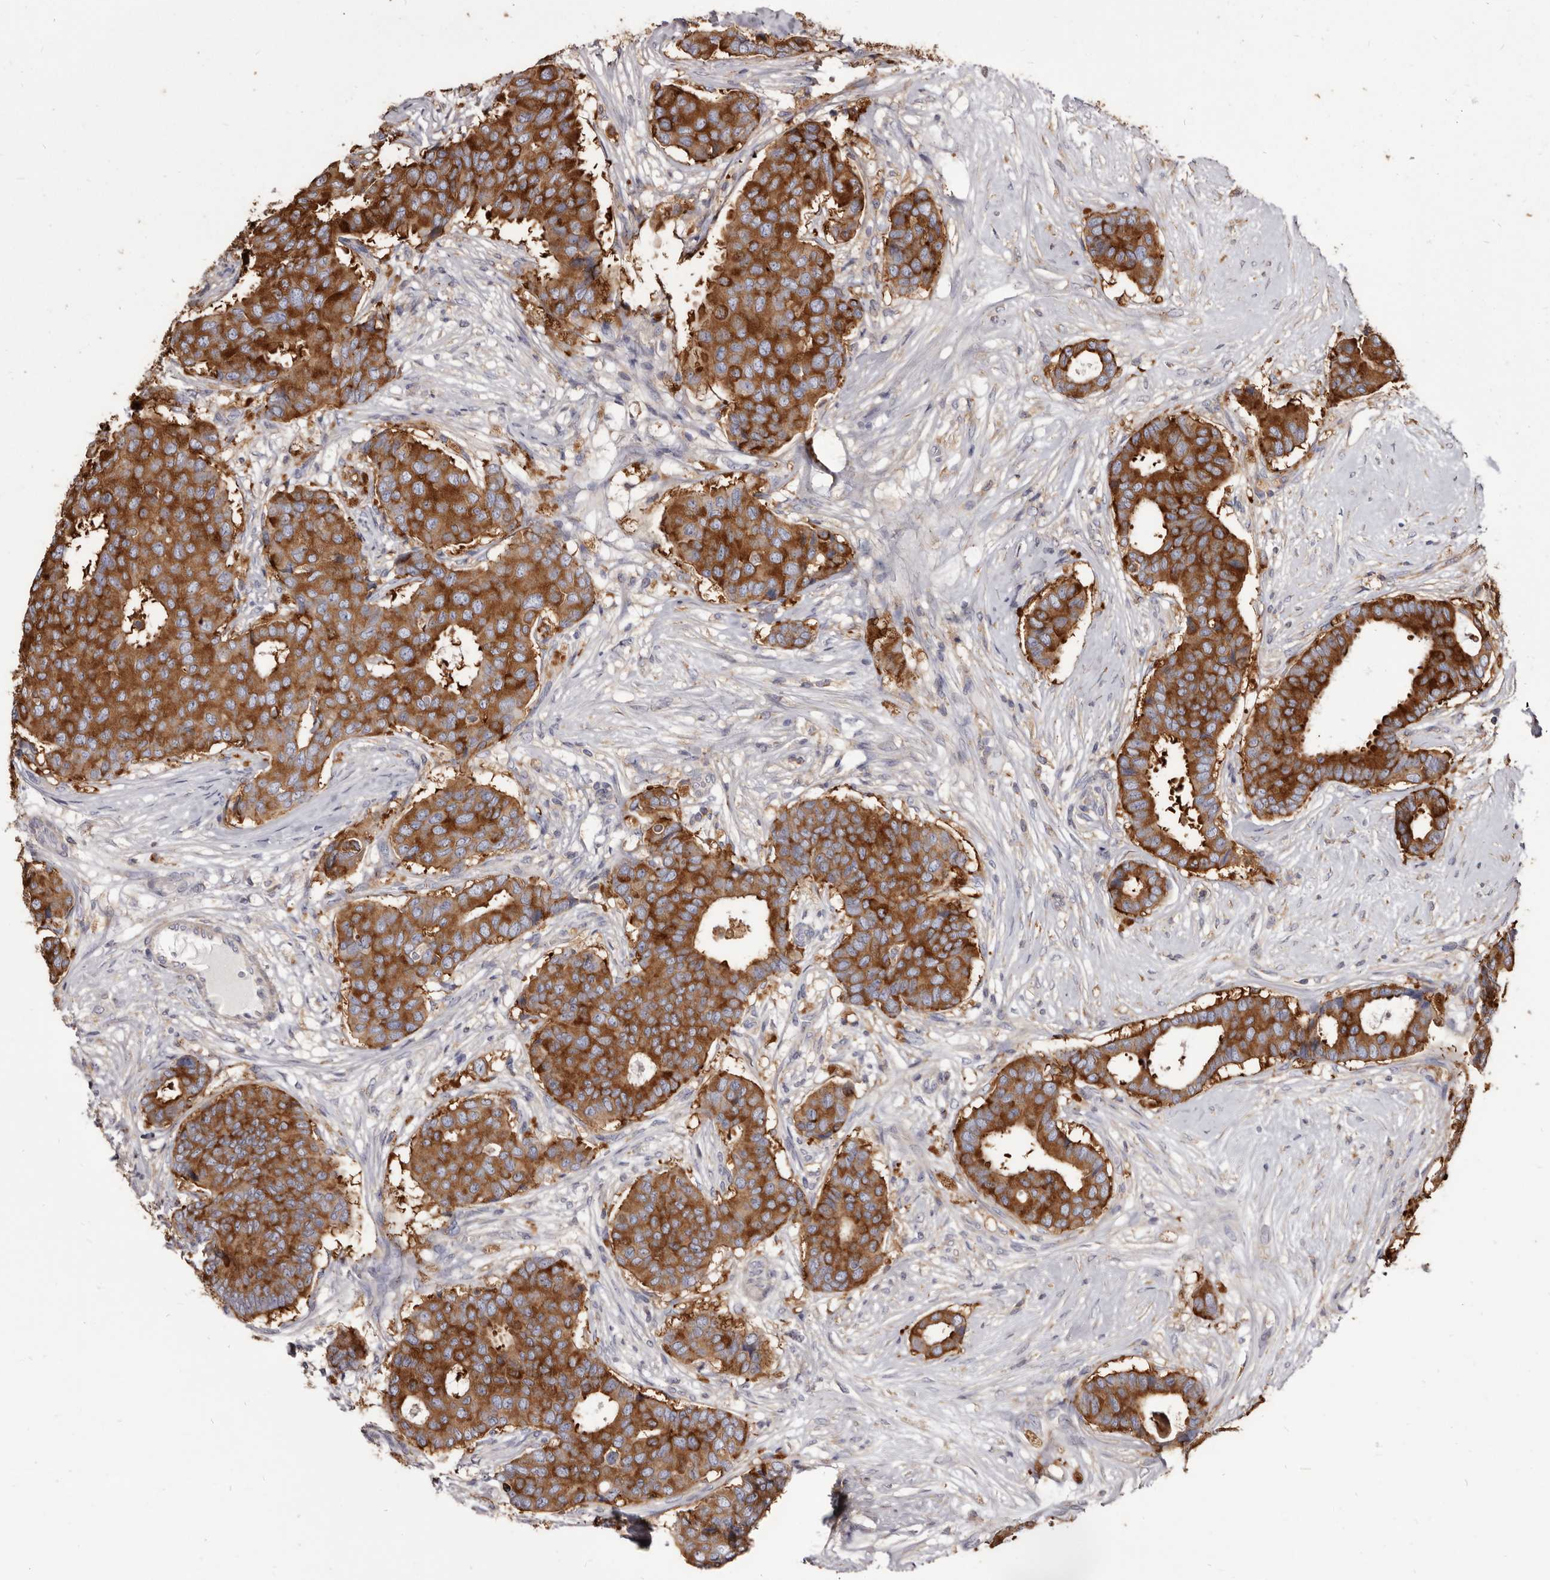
{"staining": {"intensity": "strong", "quantity": ">75%", "location": "cytoplasmic/membranous"}, "tissue": "breast cancer", "cell_type": "Tumor cells", "image_type": "cancer", "snomed": [{"axis": "morphology", "description": "Duct carcinoma"}, {"axis": "topography", "description": "Breast"}], "caption": "Immunohistochemistry image of neoplastic tissue: human breast cancer (intraductal carcinoma) stained using immunohistochemistry demonstrates high levels of strong protein expression localized specifically in the cytoplasmic/membranous of tumor cells, appearing as a cytoplasmic/membranous brown color.", "gene": "TPD52", "patient": {"sex": "female", "age": 75}}